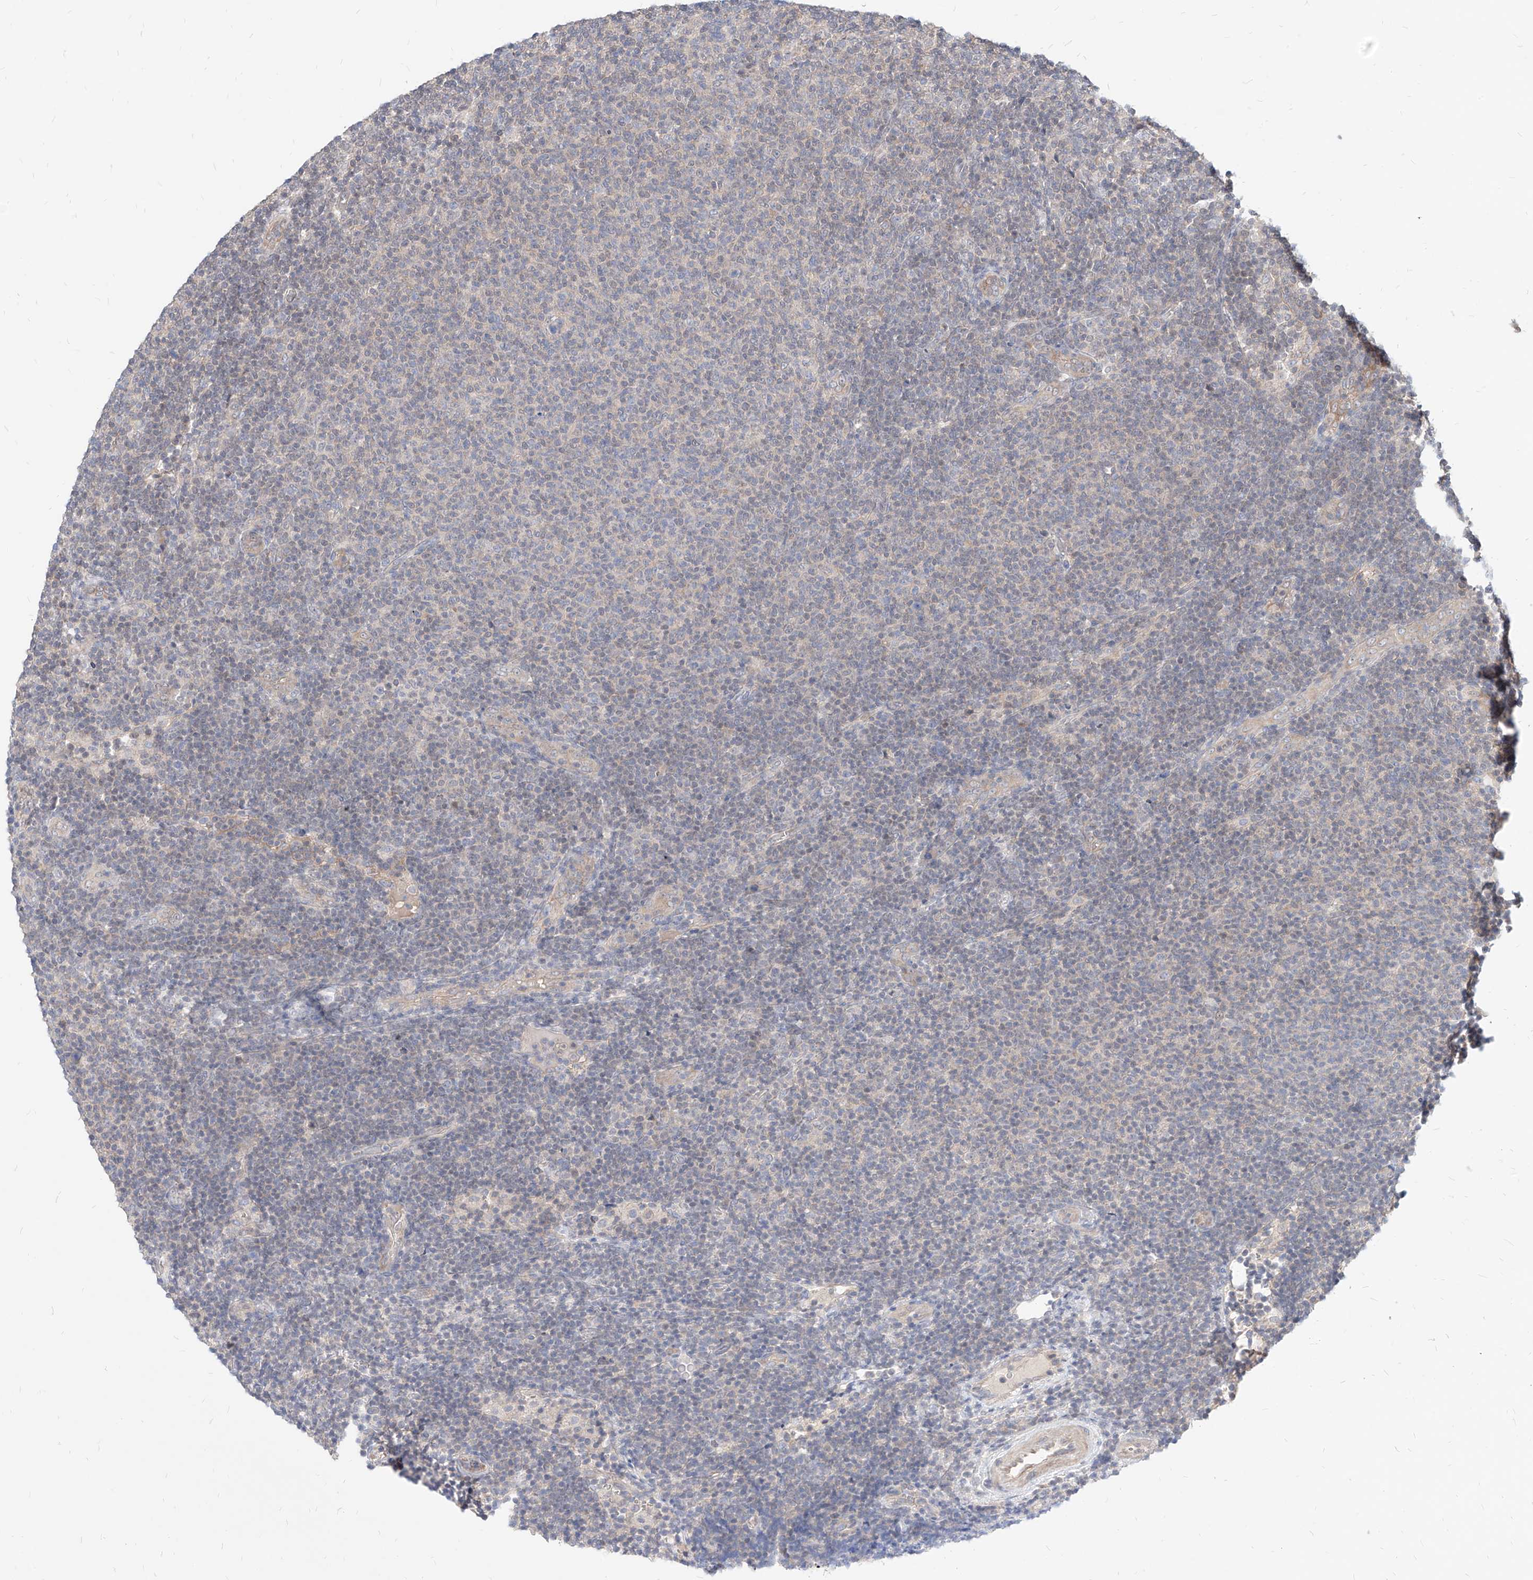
{"staining": {"intensity": "negative", "quantity": "none", "location": "none"}, "tissue": "lymphoma", "cell_type": "Tumor cells", "image_type": "cancer", "snomed": [{"axis": "morphology", "description": "Malignant lymphoma, non-Hodgkin's type, Low grade"}, {"axis": "topography", "description": "Lymph node"}], "caption": "There is no significant staining in tumor cells of malignant lymphoma, non-Hodgkin's type (low-grade).", "gene": "TSNAX", "patient": {"sex": "male", "age": 66}}